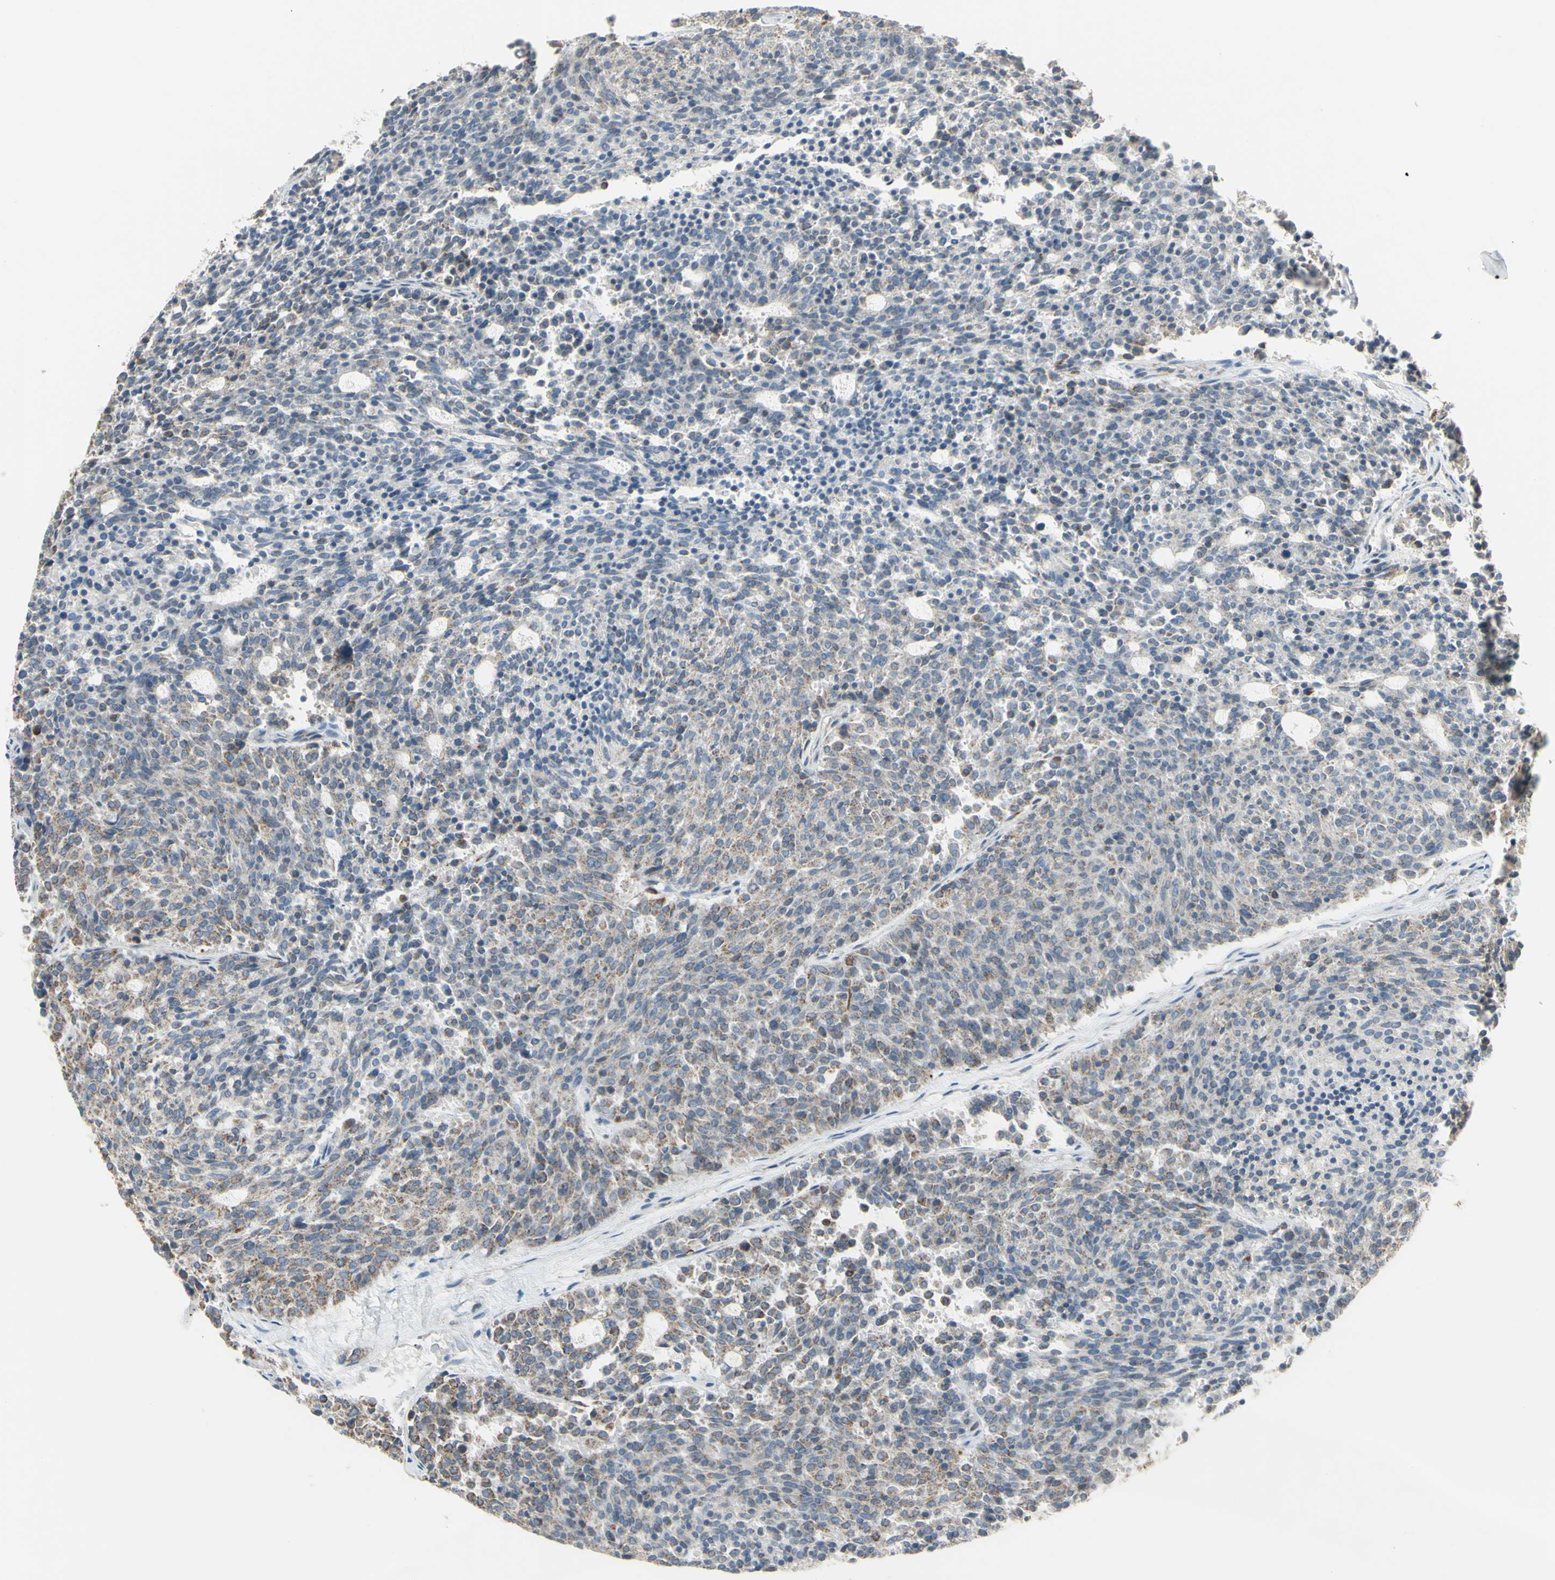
{"staining": {"intensity": "weak", "quantity": "<25%", "location": "cytoplasmic/membranous"}, "tissue": "carcinoid", "cell_type": "Tumor cells", "image_type": "cancer", "snomed": [{"axis": "morphology", "description": "Carcinoid, malignant, NOS"}, {"axis": "topography", "description": "Pancreas"}], "caption": "Immunohistochemistry (IHC) image of human carcinoid (malignant) stained for a protein (brown), which demonstrates no staining in tumor cells.", "gene": "FAM171B", "patient": {"sex": "female", "age": 54}}